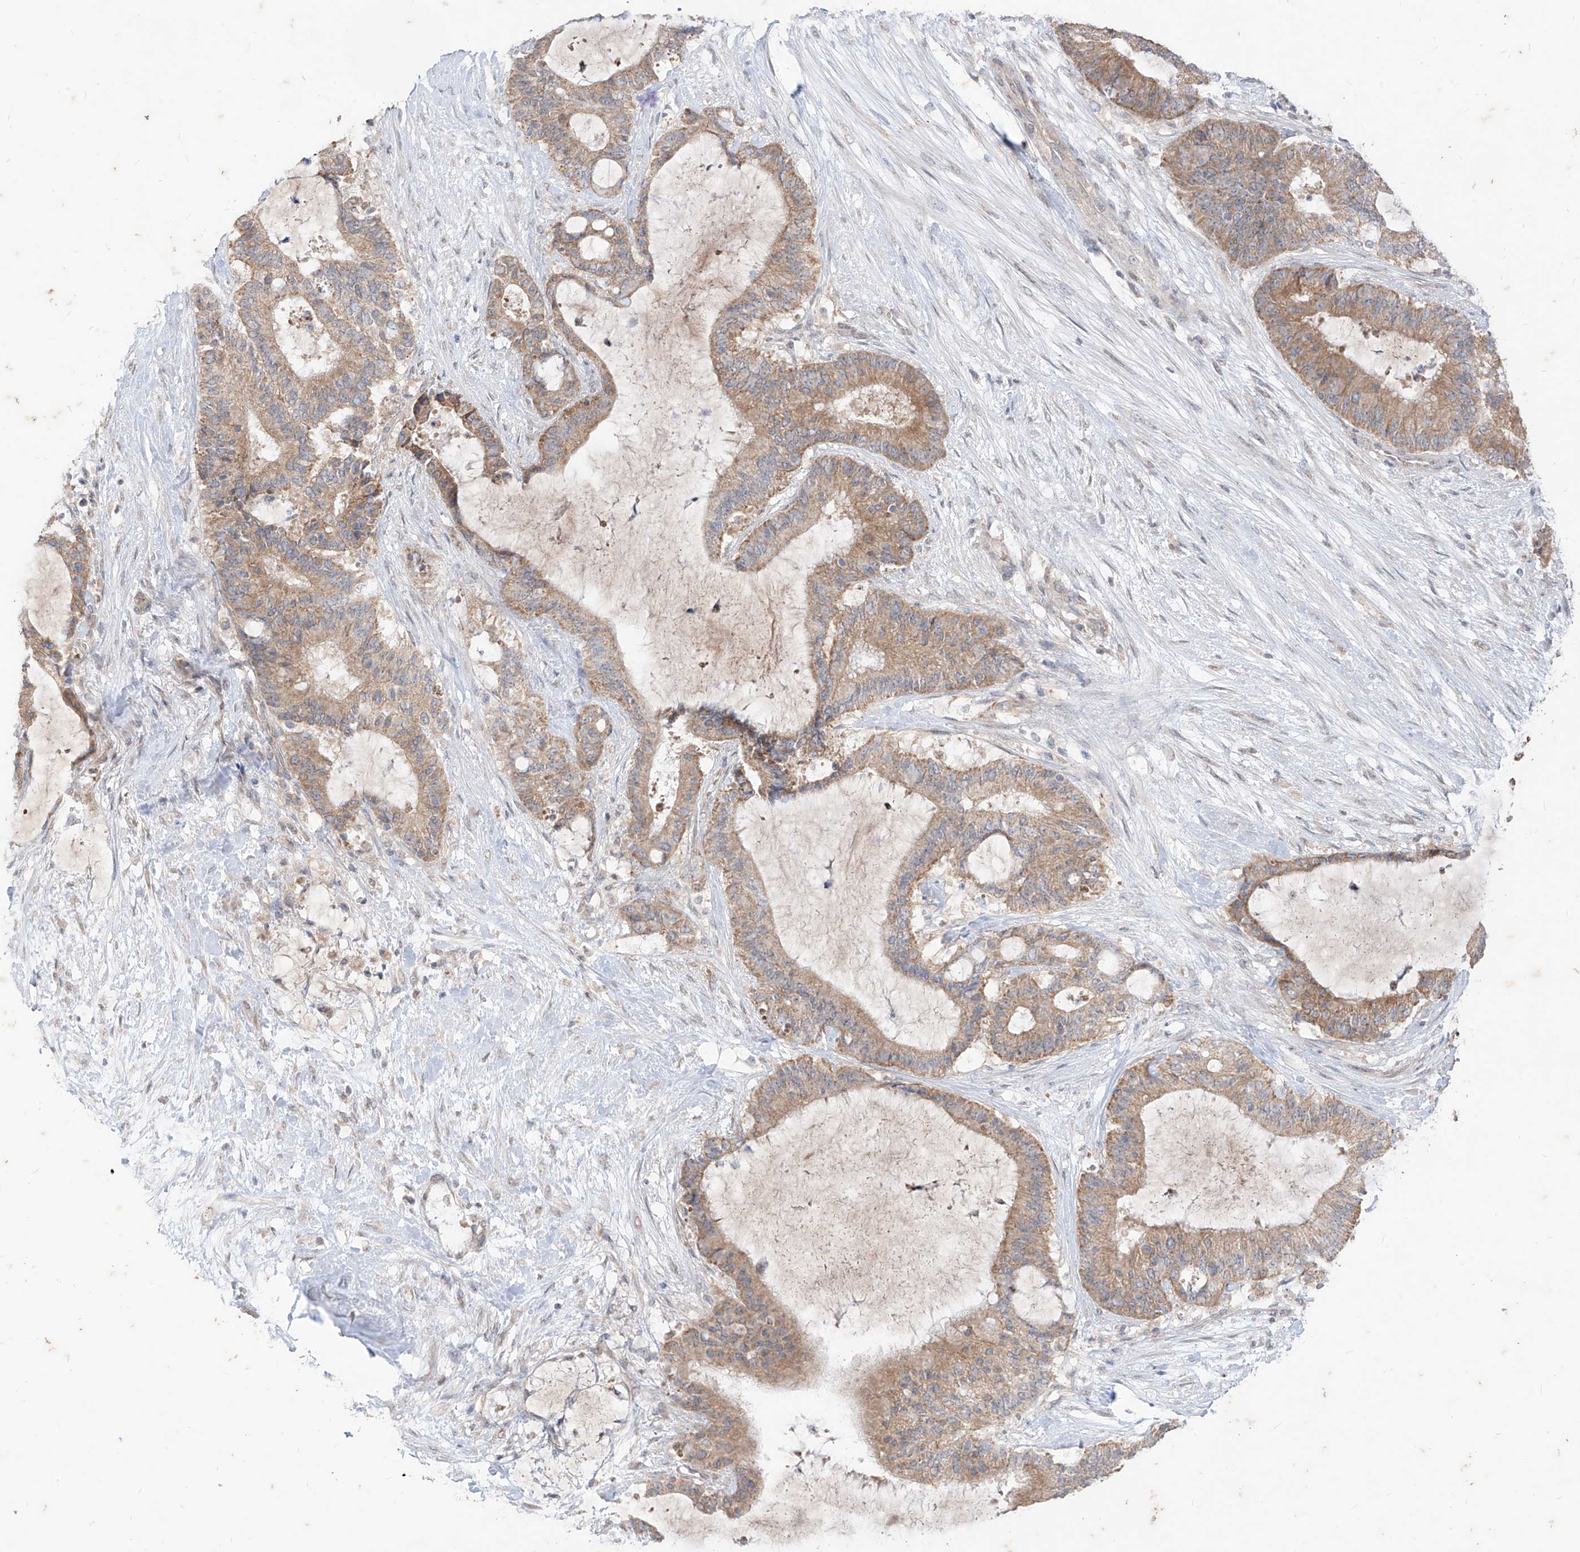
{"staining": {"intensity": "moderate", "quantity": ">75%", "location": "cytoplasmic/membranous"}, "tissue": "liver cancer", "cell_type": "Tumor cells", "image_type": "cancer", "snomed": [{"axis": "morphology", "description": "Normal tissue, NOS"}, {"axis": "morphology", "description": "Cholangiocarcinoma"}, {"axis": "topography", "description": "Liver"}, {"axis": "topography", "description": "Peripheral nerve tissue"}], "caption": "Liver cholangiocarcinoma was stained to show a protein in brown. There is medium levels of moderate cytoplasmic/membranous staining in approximately >75% of tumor cells.", "gene": "MTUS2", "patient": {"sex": "female", "age": 73}}